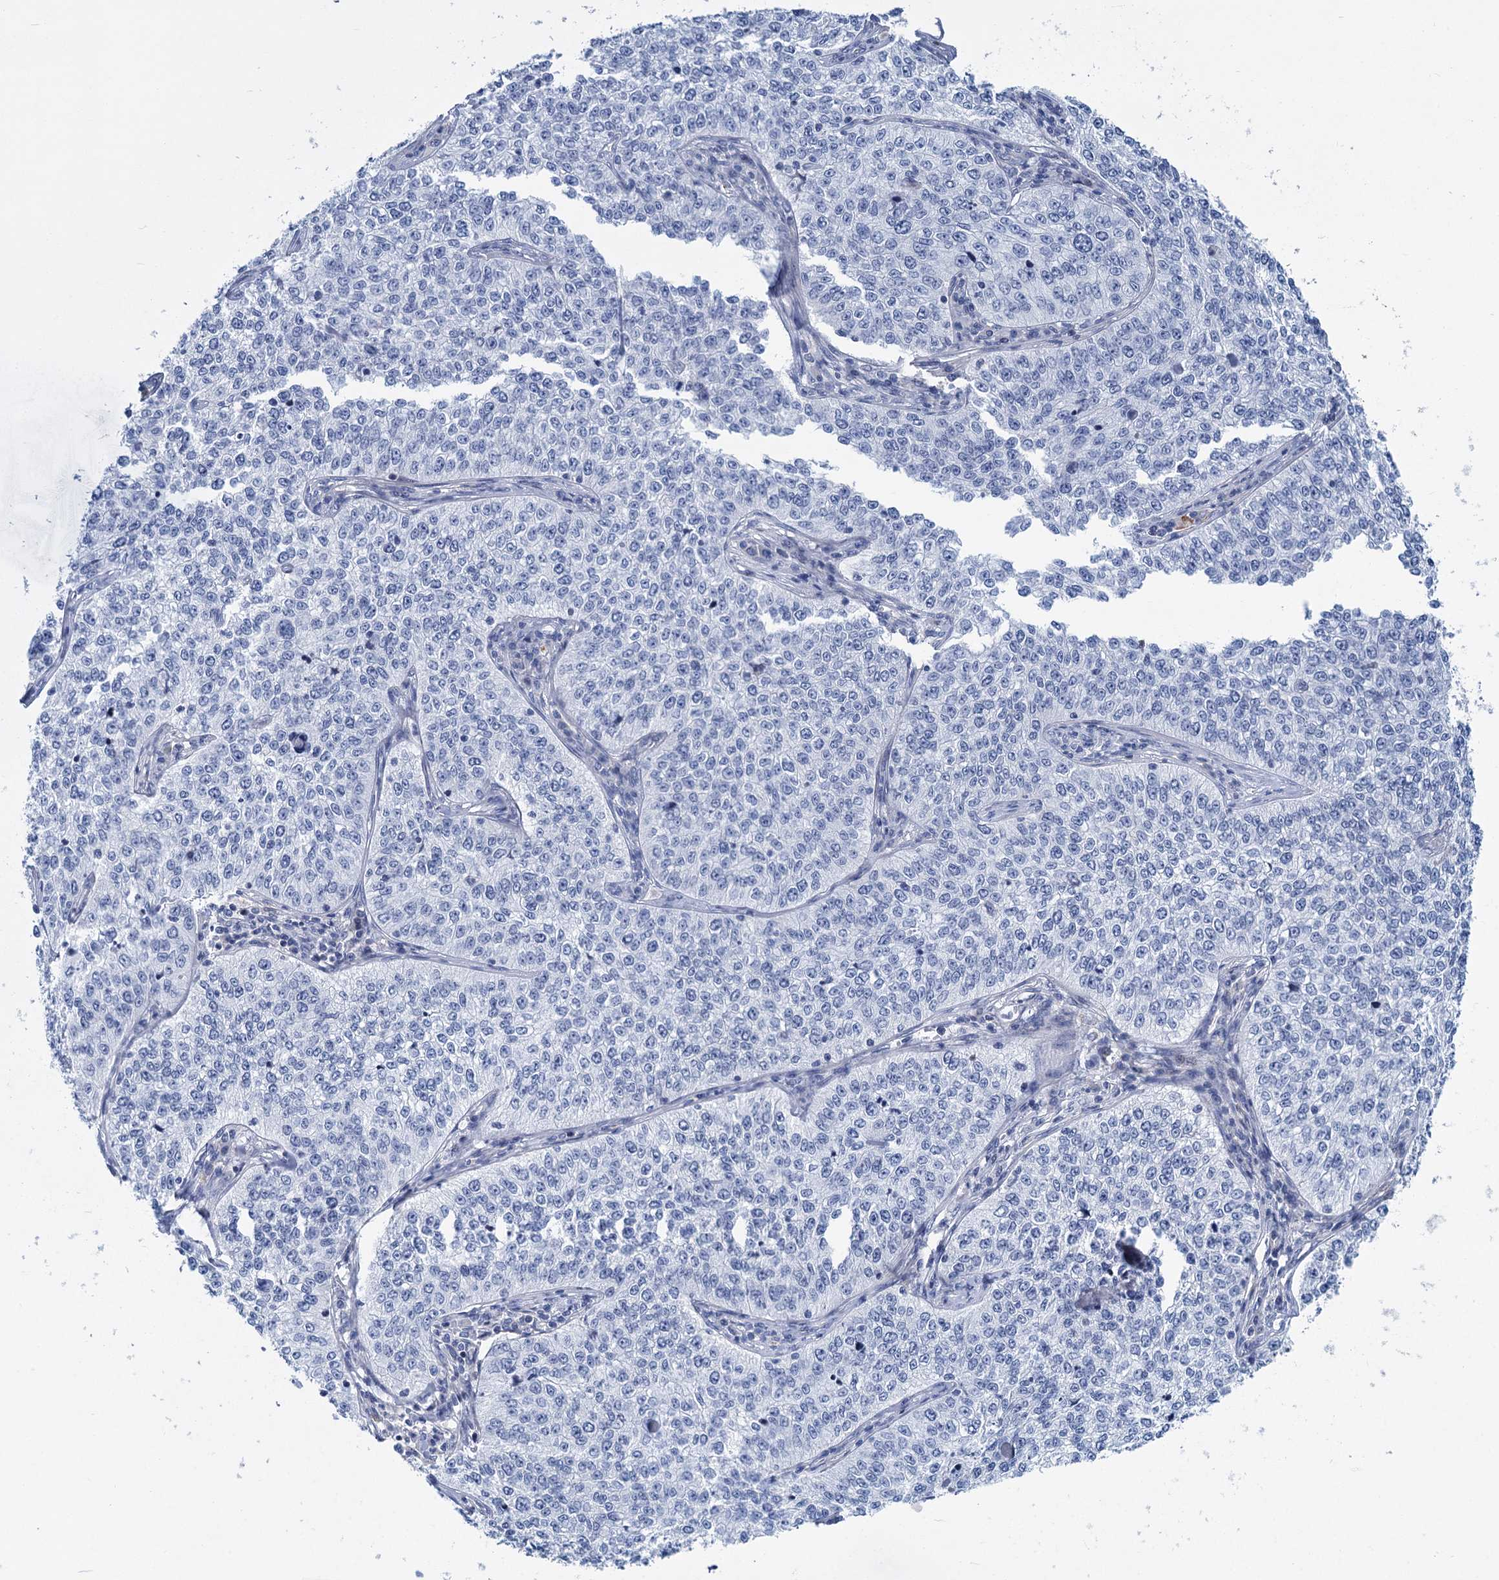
{"staining": {"intensity": "negative", "quantity": "none", "location": "none"}, "tissue": "cervical cancer", "cell_type": "Tumor cells", "image_type": "cancer", "snomed": [{"axis": "morphology", "description": "Squamous cell carcinoma, NOS"}, {"axis": "topography", "description": "Cervix"}], "caption": "IHC of squamous cell carcinoma (cervical) reveals no positivity in tumor cells.", "gene": "CHDH", "patient": {"sex": "female", "age": 35}}